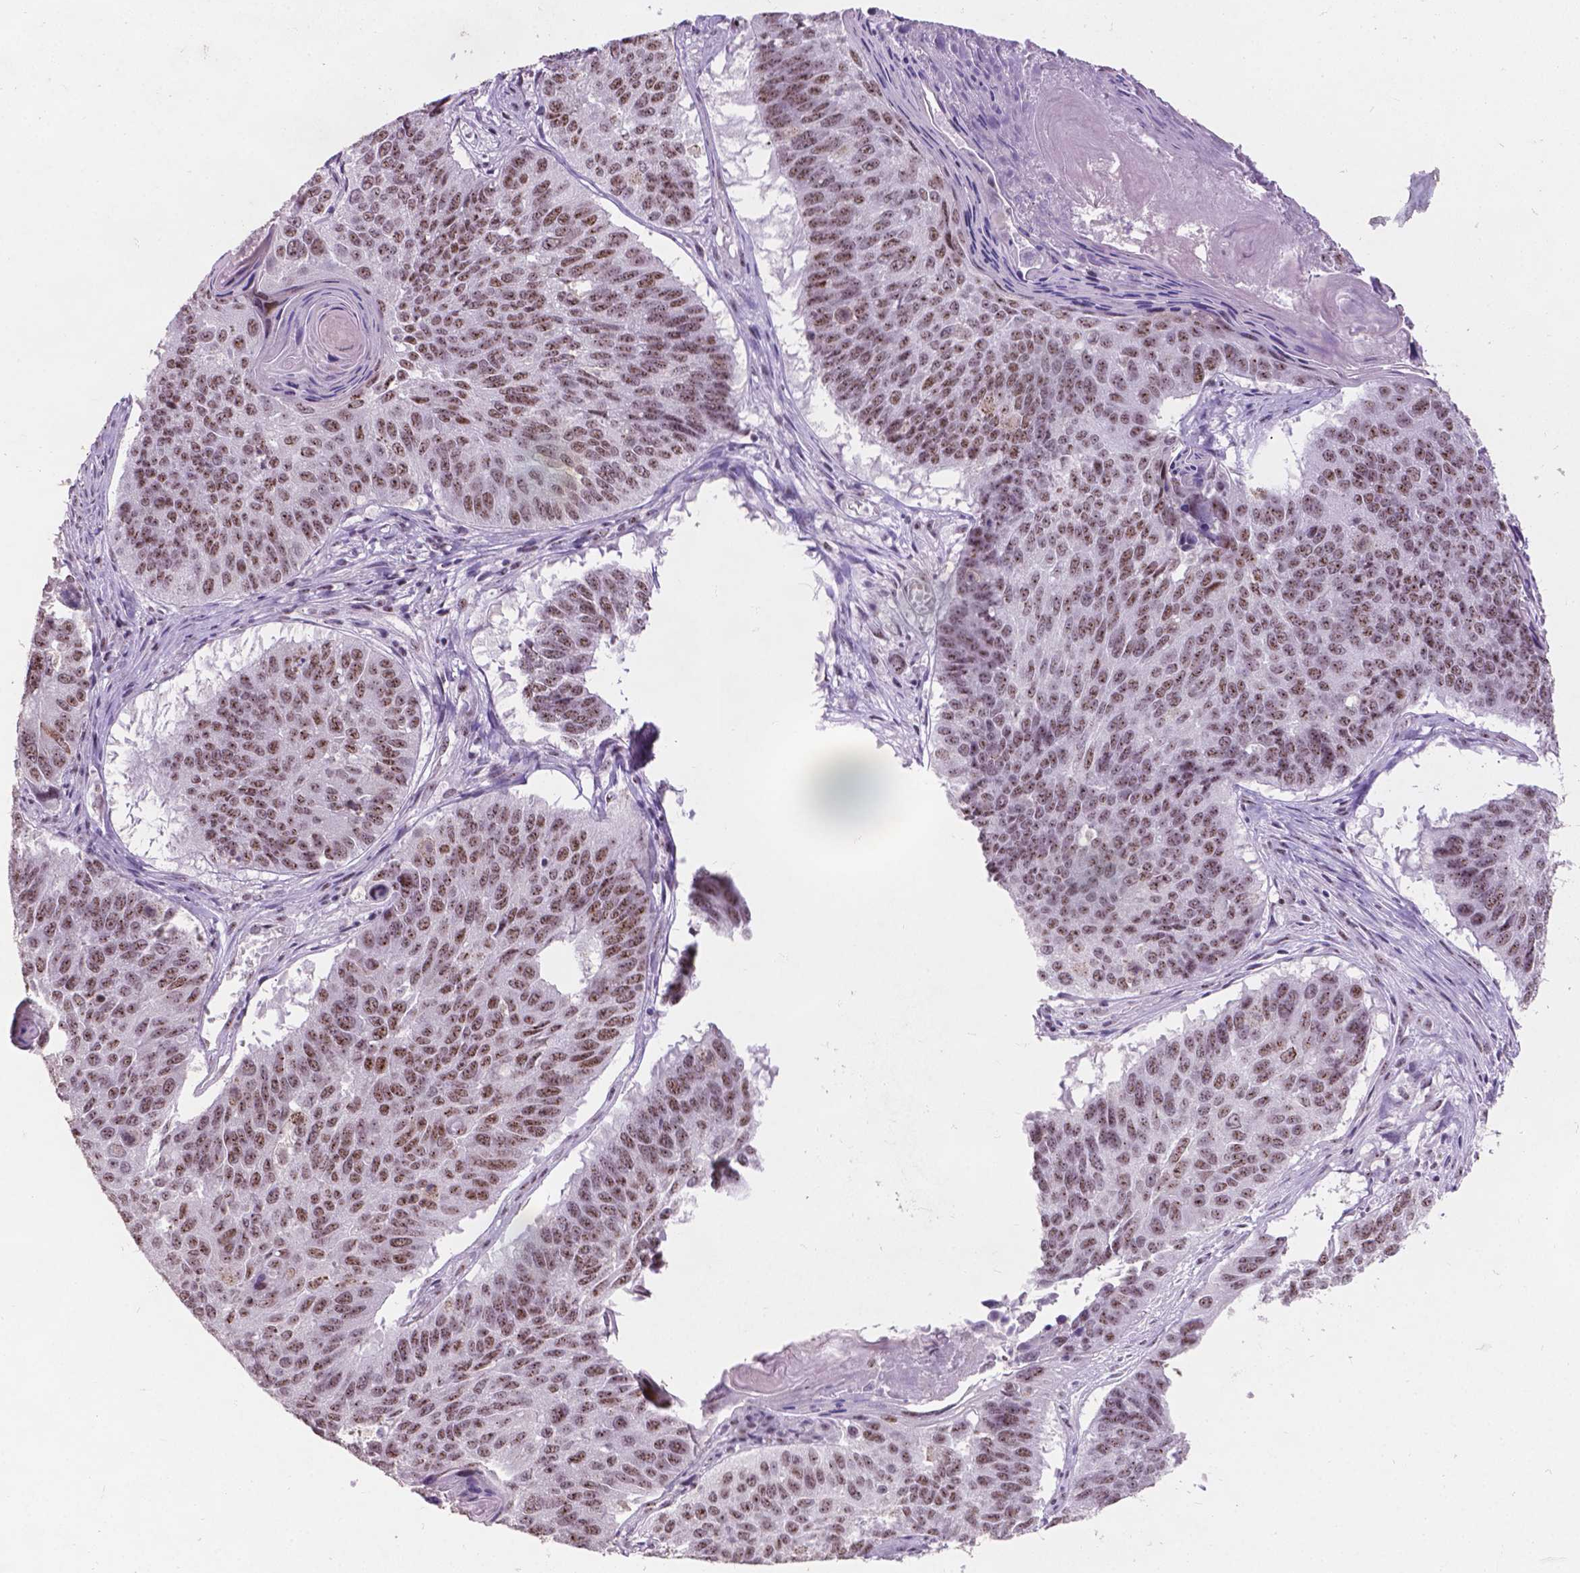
{"staining": {"intensity": "moderate", "quantity": ">75%", "location": "nuclear"}, "tissue": "lung cancer", "cell_type": "Tumor cells", "image_type": "cancer", "snomed": [{"axis": "morphology", "description": "Squamous cell carcinoma, NOS"}, {"axis": "topography", "description": "Lung"}], "caption": "Human lung cancer (squamous cell carcinoma) stained with a protein marker reveals moderate staining in tumor cells.", "gene": "COIL", "patient": {"sex": "male", "age": 73}}